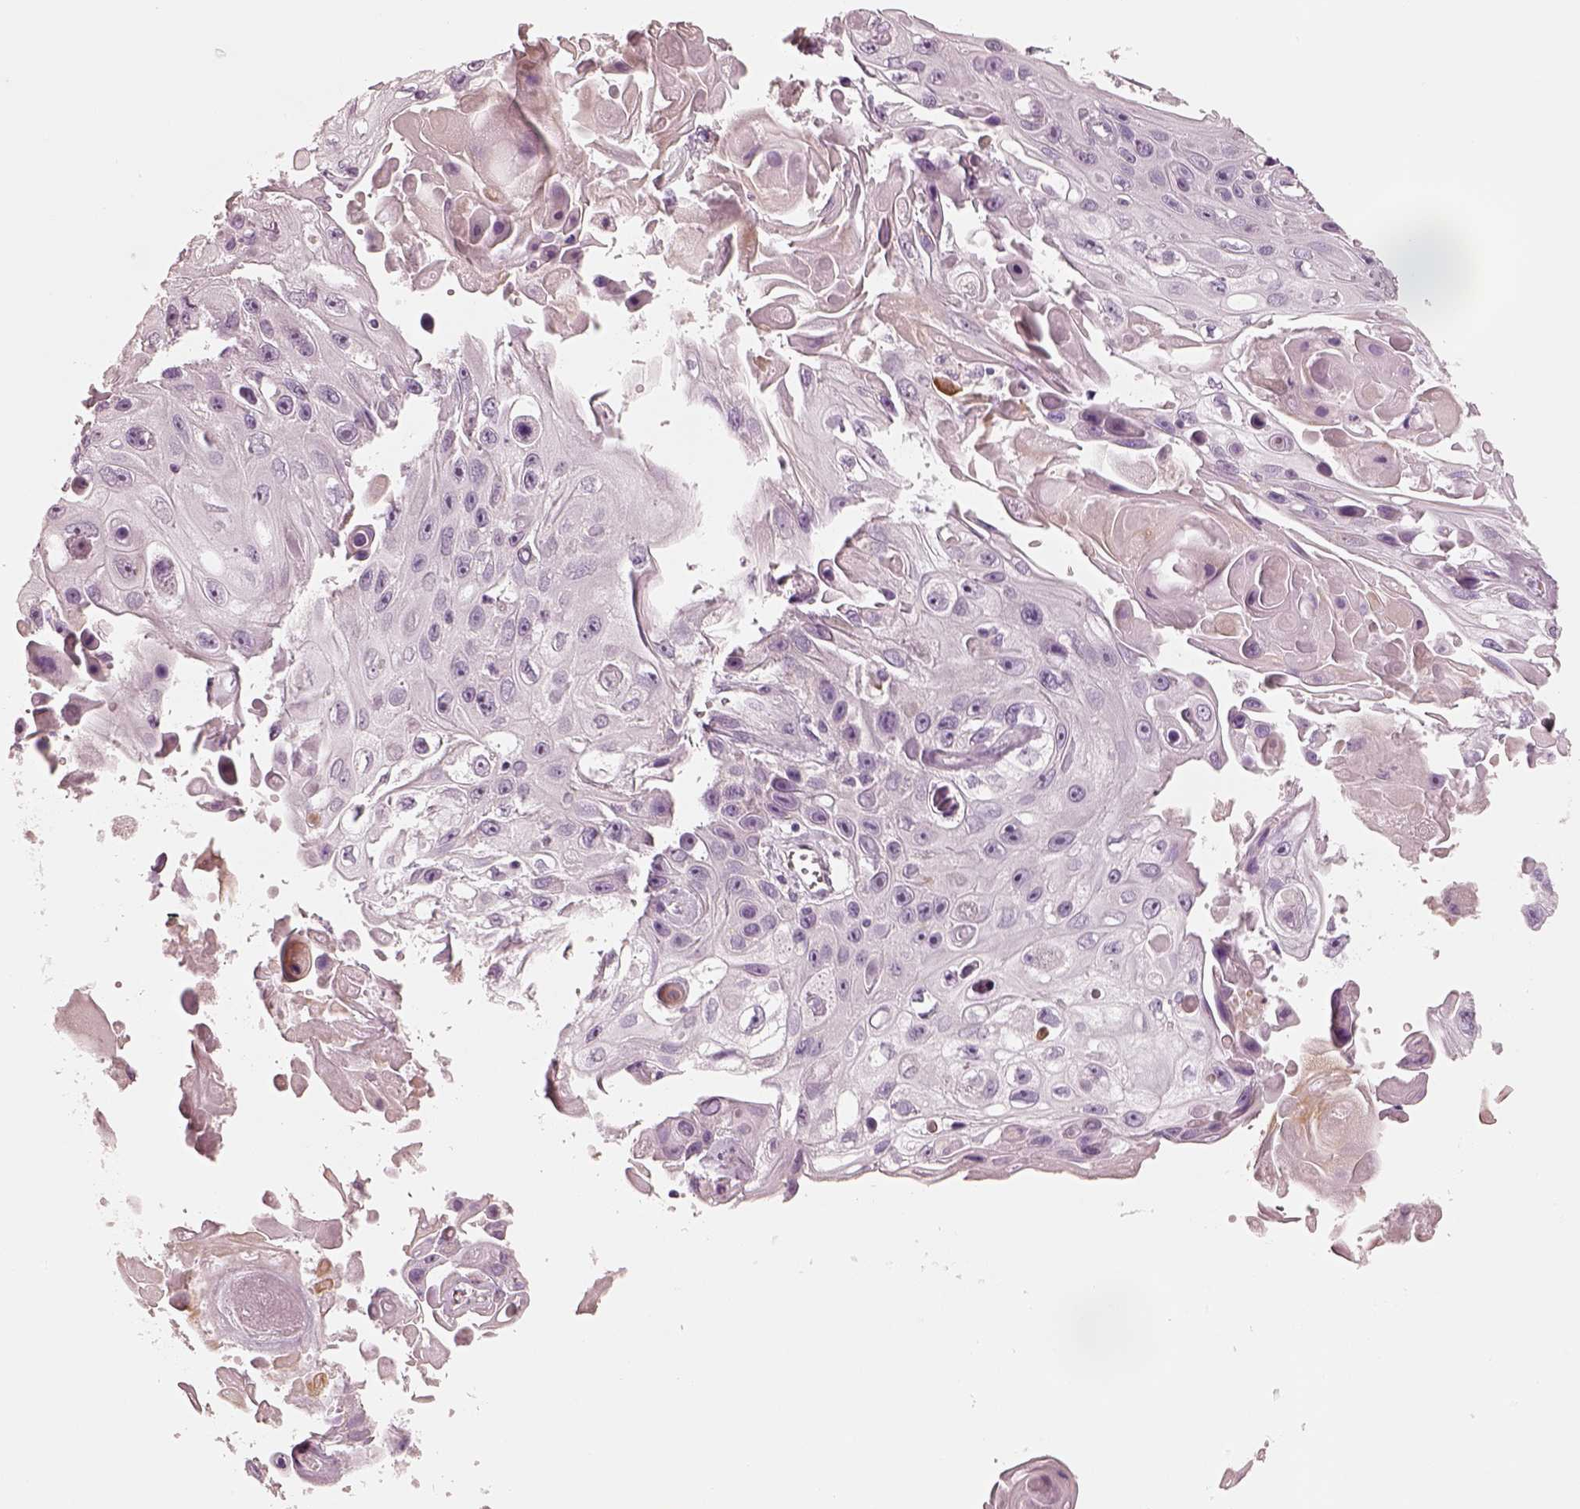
{"staining": {"intensity": "negative", "quantity": "none", "location": "none"}, "tissue": "skin cancer", "cell_type": "Tumor cells", "image_type": "cancer", "snomed": [{"axis": "morphology", "description": "Squamous cell carcinoma, NOS"}, {"axis": "topography", "description": "Skin"}], "caption": "Skin squamous cell carcinoma was stained to show a protein in brown. There is no significant staining in tumor cells.", "gene": "R3HDML", "patient": {"sex": "male", "age": 82}}